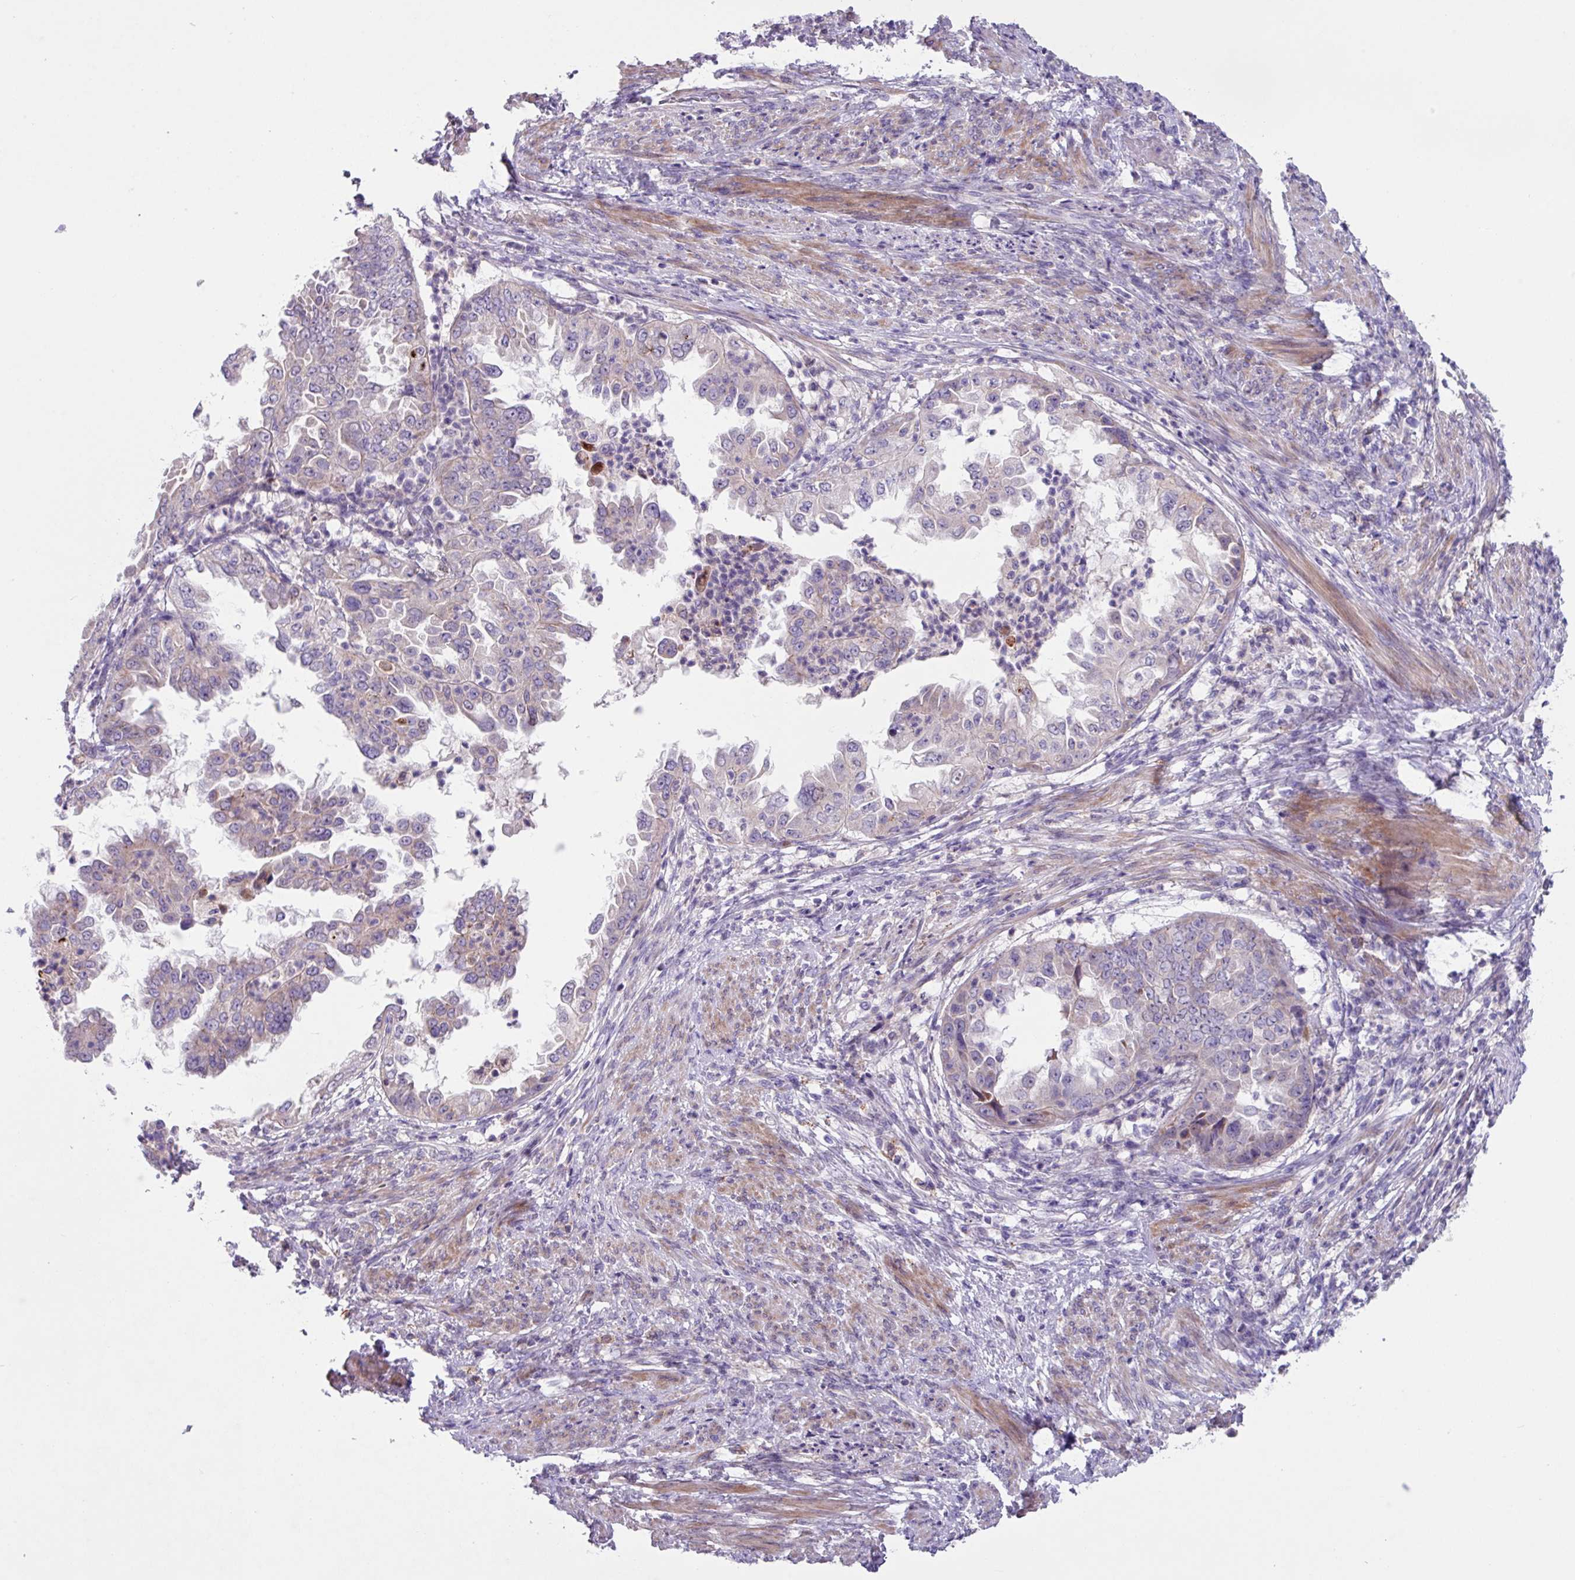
{"staining": {"intensity": "negative", "quantity": "none", "location": "none"}, "tissue": "endometrial cancer", "cell_type": "Tumor cells", "image_type": "cancer", "snomed": [{"axis": "morphology", "description": "Adenocarcinoma, NOS"}, {"axis": "topography", "description": "Endometrium"}], "caption": "Immunohistochemical staining of adenocarcinoma (endometrial) shows no significant positivity in tumor cells. Brightfield microscopy of IHC stained with DAB (brown) and hematoxylin (blue), captured at high magnification.", "gene": "IQCJ", "patient": {"sex": "female", "age": 85}}